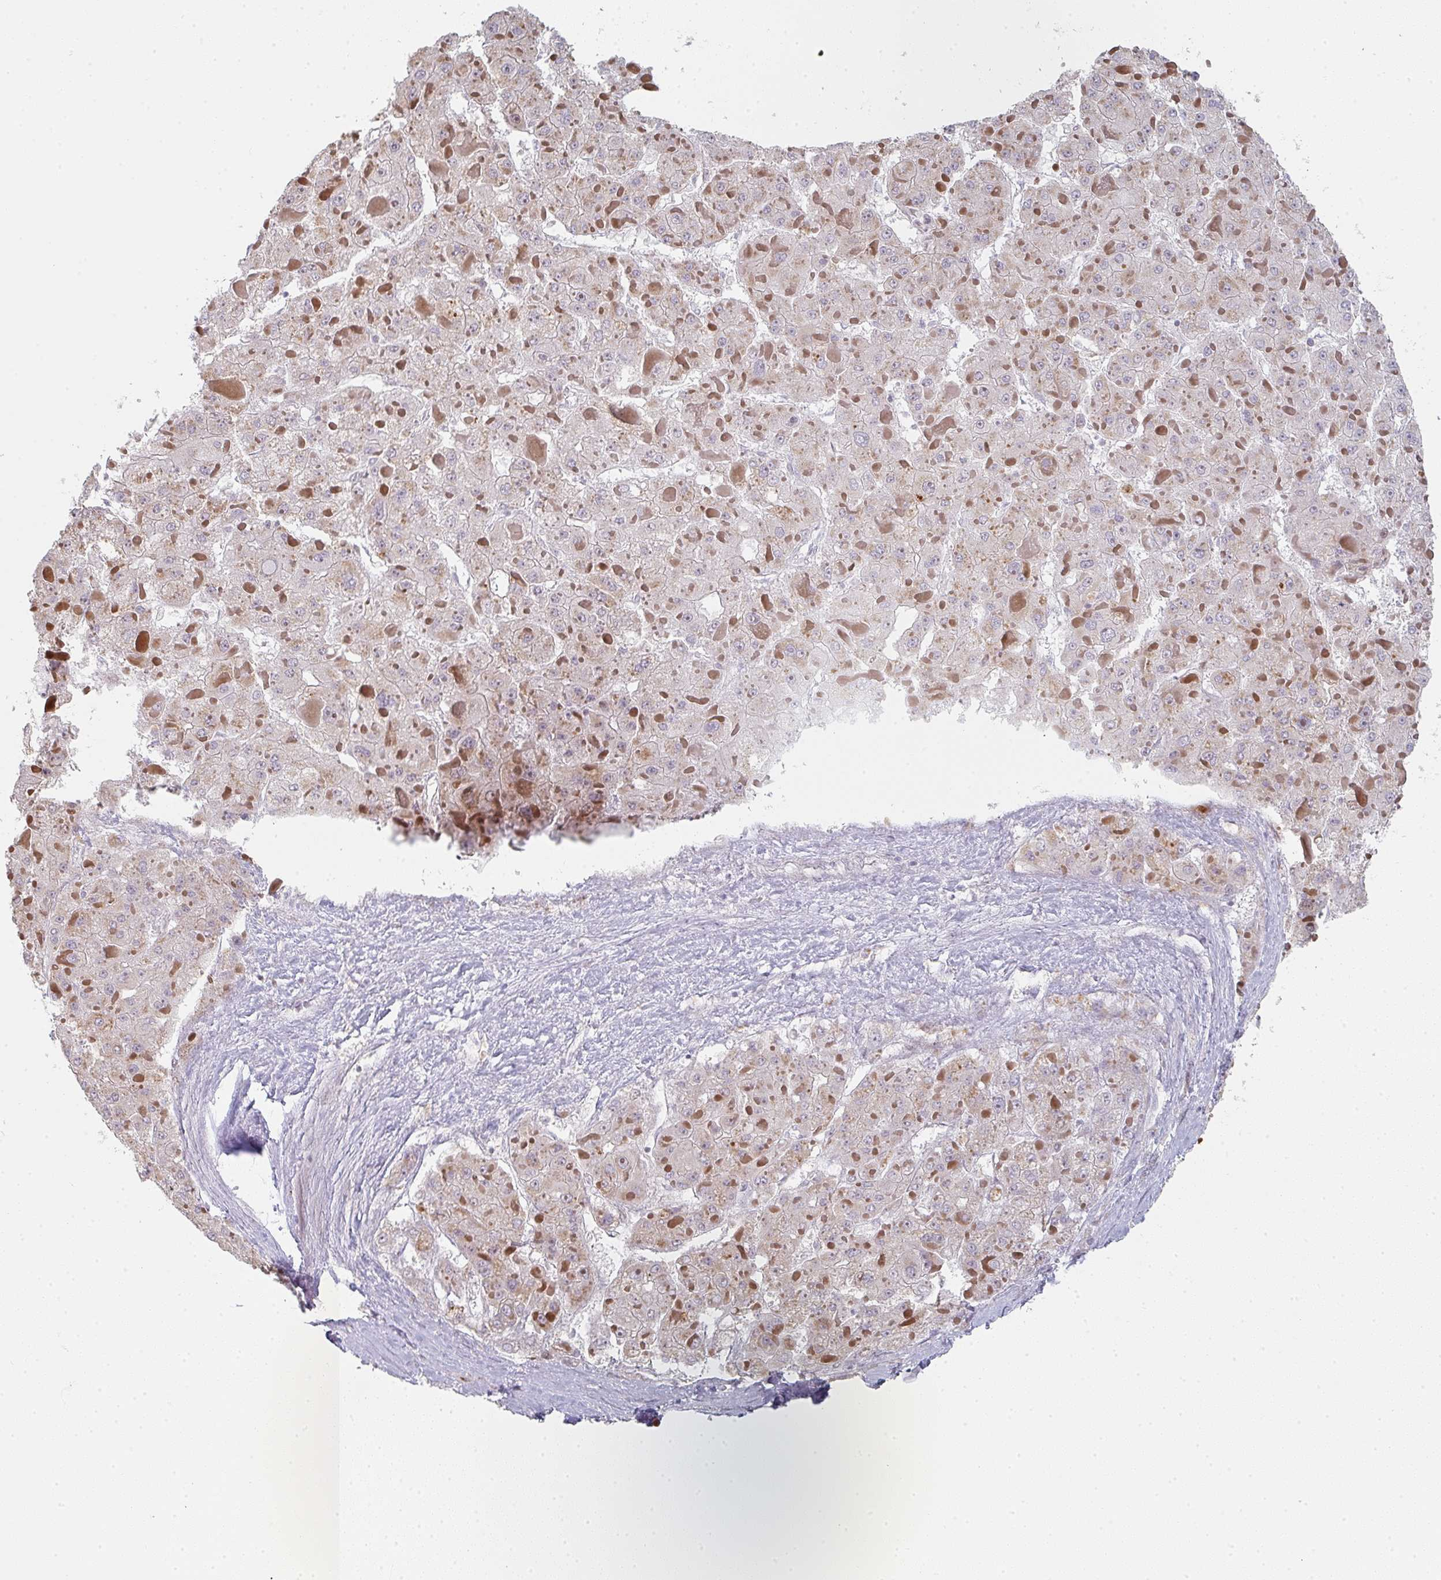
{"staining": {"intensity": "weak", "quantity": ">75%", "location": "cytoplasmic/membranous"}, "tissue": "liver cancer", "cell_type": "Tumor cells", "image_type": "cancer", "snomed": [{"axis": "morphology", "description": "Carcinoma, Hepatocellular, NOS"}, {"axis": "topography", "description": "Liver"}], "caption": "Weak cytoplasmic/membranous protein staining is present in approximately >75% of tumor cells in hepatocellular carcinoma (liver).", "gene": "ZNF526", "patient": {"sex": "female", "age": 73}}